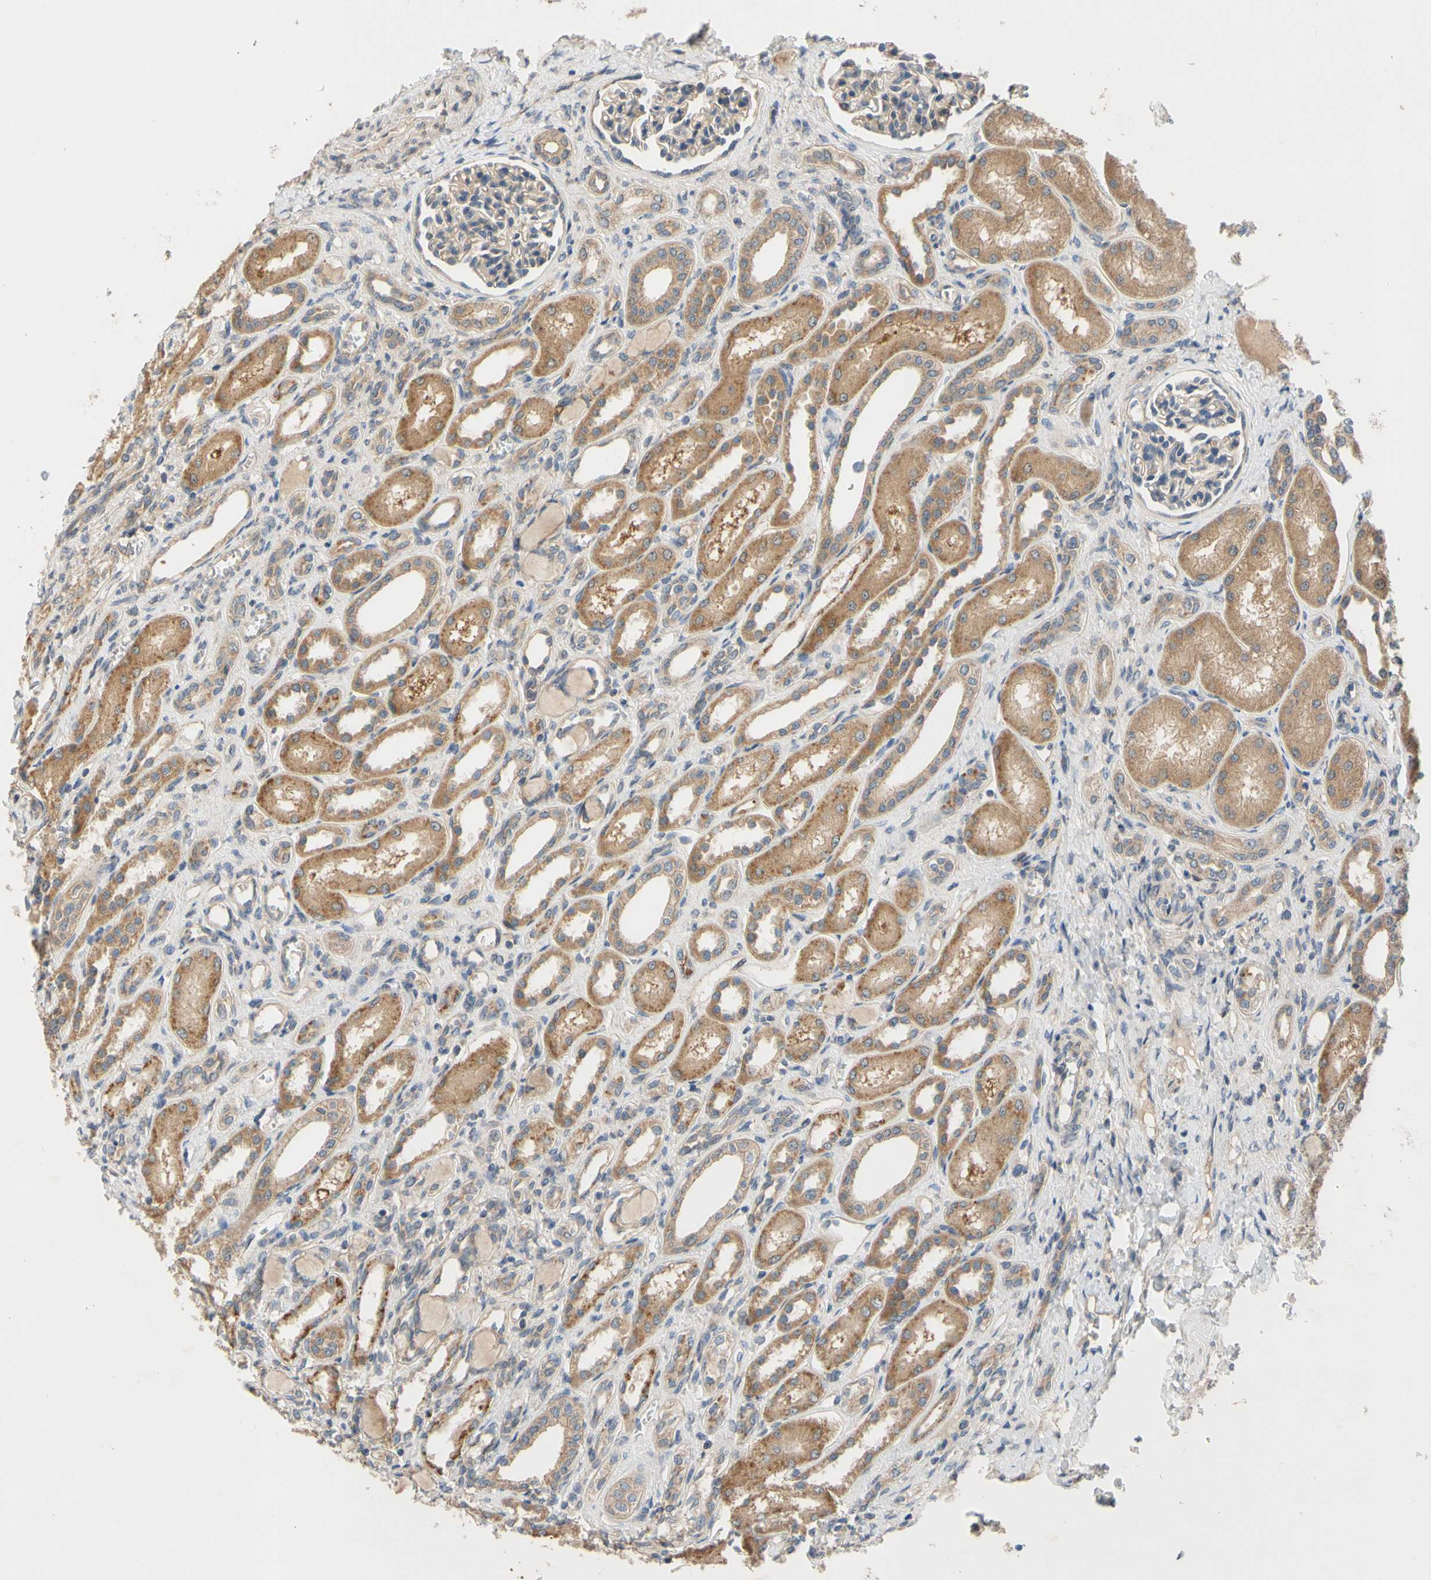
{"staining": {"intensity": "weak", "quantity": ">75%", "location": "cytoplasmic/membranous"}, "tissue": "kidney", "cell_type": "Cells in glomeruli", "image_type": "normal", "snomed": [{"axis": "morphology", "description": "Normal tissue, NOS"}, {"axis": "topography", "description": "Kidney"}], "caption": "DAB (3,3'-diaminobenzidine) immunohistochemical staining of benign kidney shows weak cytoplasmic/membranous protein expression in about >75% of cells in glomeruli. (brown staining indicates protein expression, while blue staining denotes nuclei).", "gene": "MBTPS2", "patient": {"sex": "male", "age": 7}}